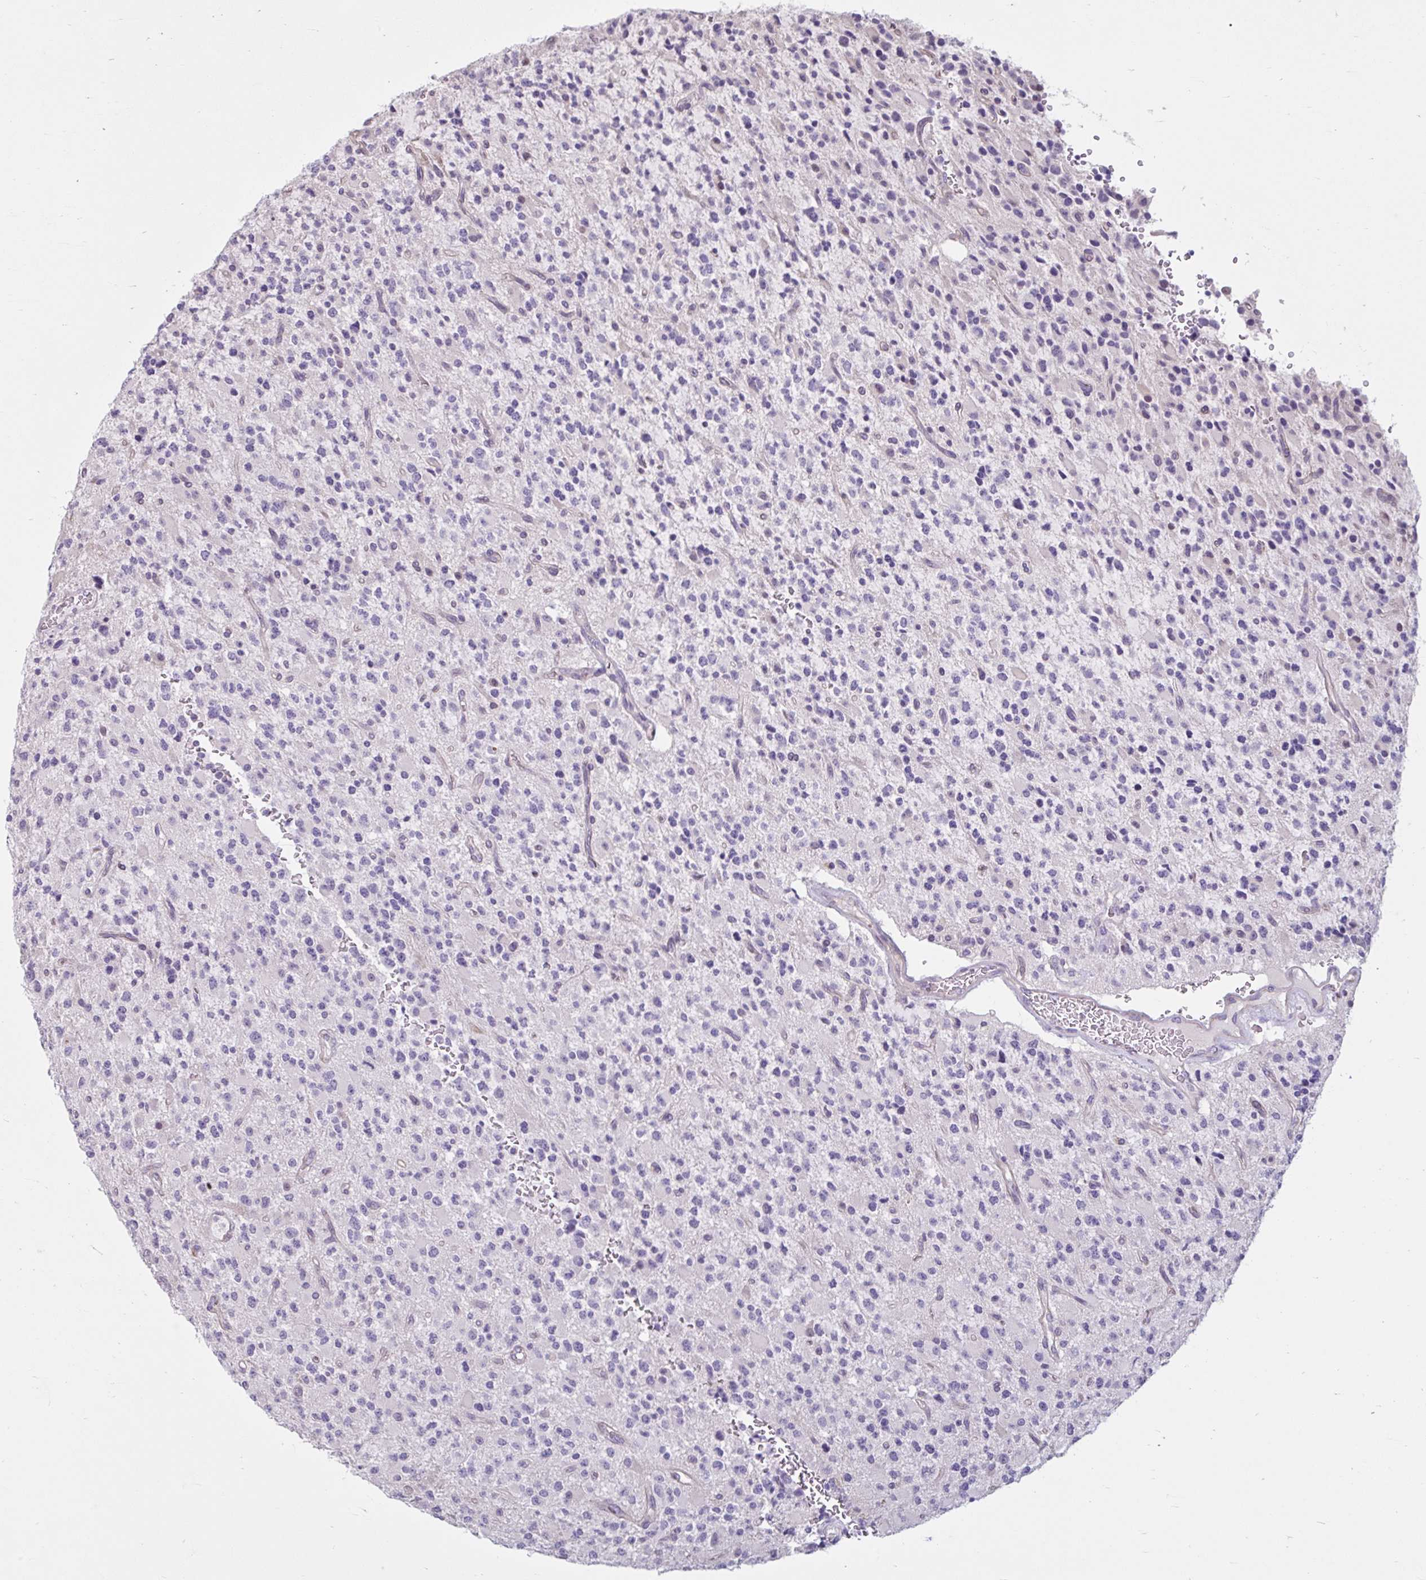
{"staining": {"intensity": "negative", "quantity": "none", "location": "none"}, "tissue": "glioma", "cell_type": "Tumor cells", "image_type": "cancer", "snomed": [{"axis": "morphology", "description": "Glioma, malignant, High grade"}, {"axis": "topography", "description": "Brain"}], "caption": "IHC micrograph of human glioma stained for a protein (brown), which displays no staining in tumor cells.", "gene": "CDH19", "patient": {"sex": "male", "age": 34}}